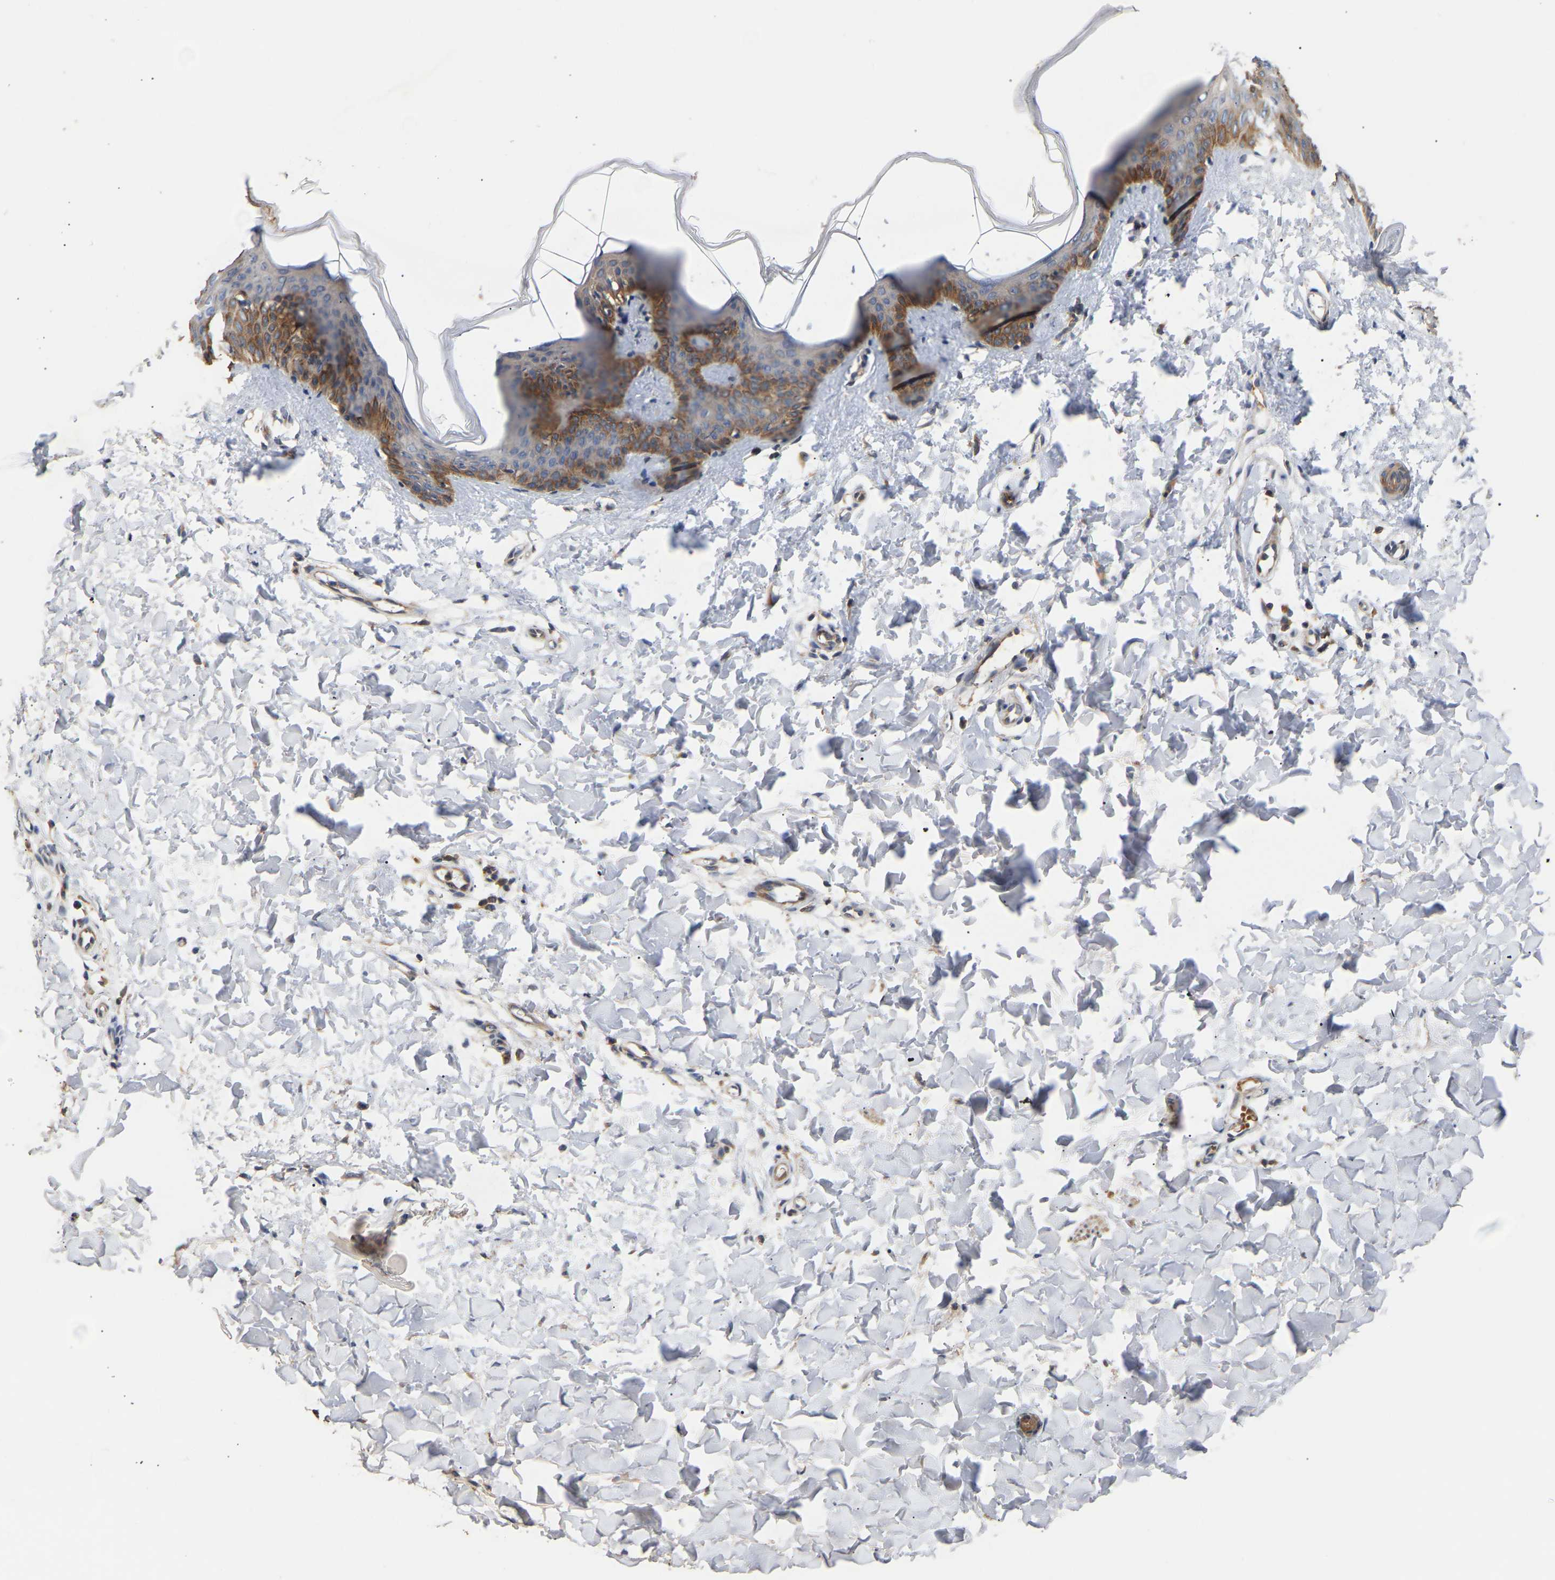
{"staining": {"intensity": "weak", "quantity": ">75%", "location": "cytoplasmic/membranous"}, "tissue": "skin", "cell_type": "Fibroblasts", "image_type": "normal", "snomed": [{"axis": "morphology", "description": "Normal tissue, NOS"}, {"axis": "topography", "description": "Skin"}], "caption": "Immunohistochemical staining of benign skin demonstrates low levels of weak cytoplasmic/membranous staining in about >75% of fibroblasts.", "gene": "KASH5", "patient": {"sex": "female", "age": 17}}